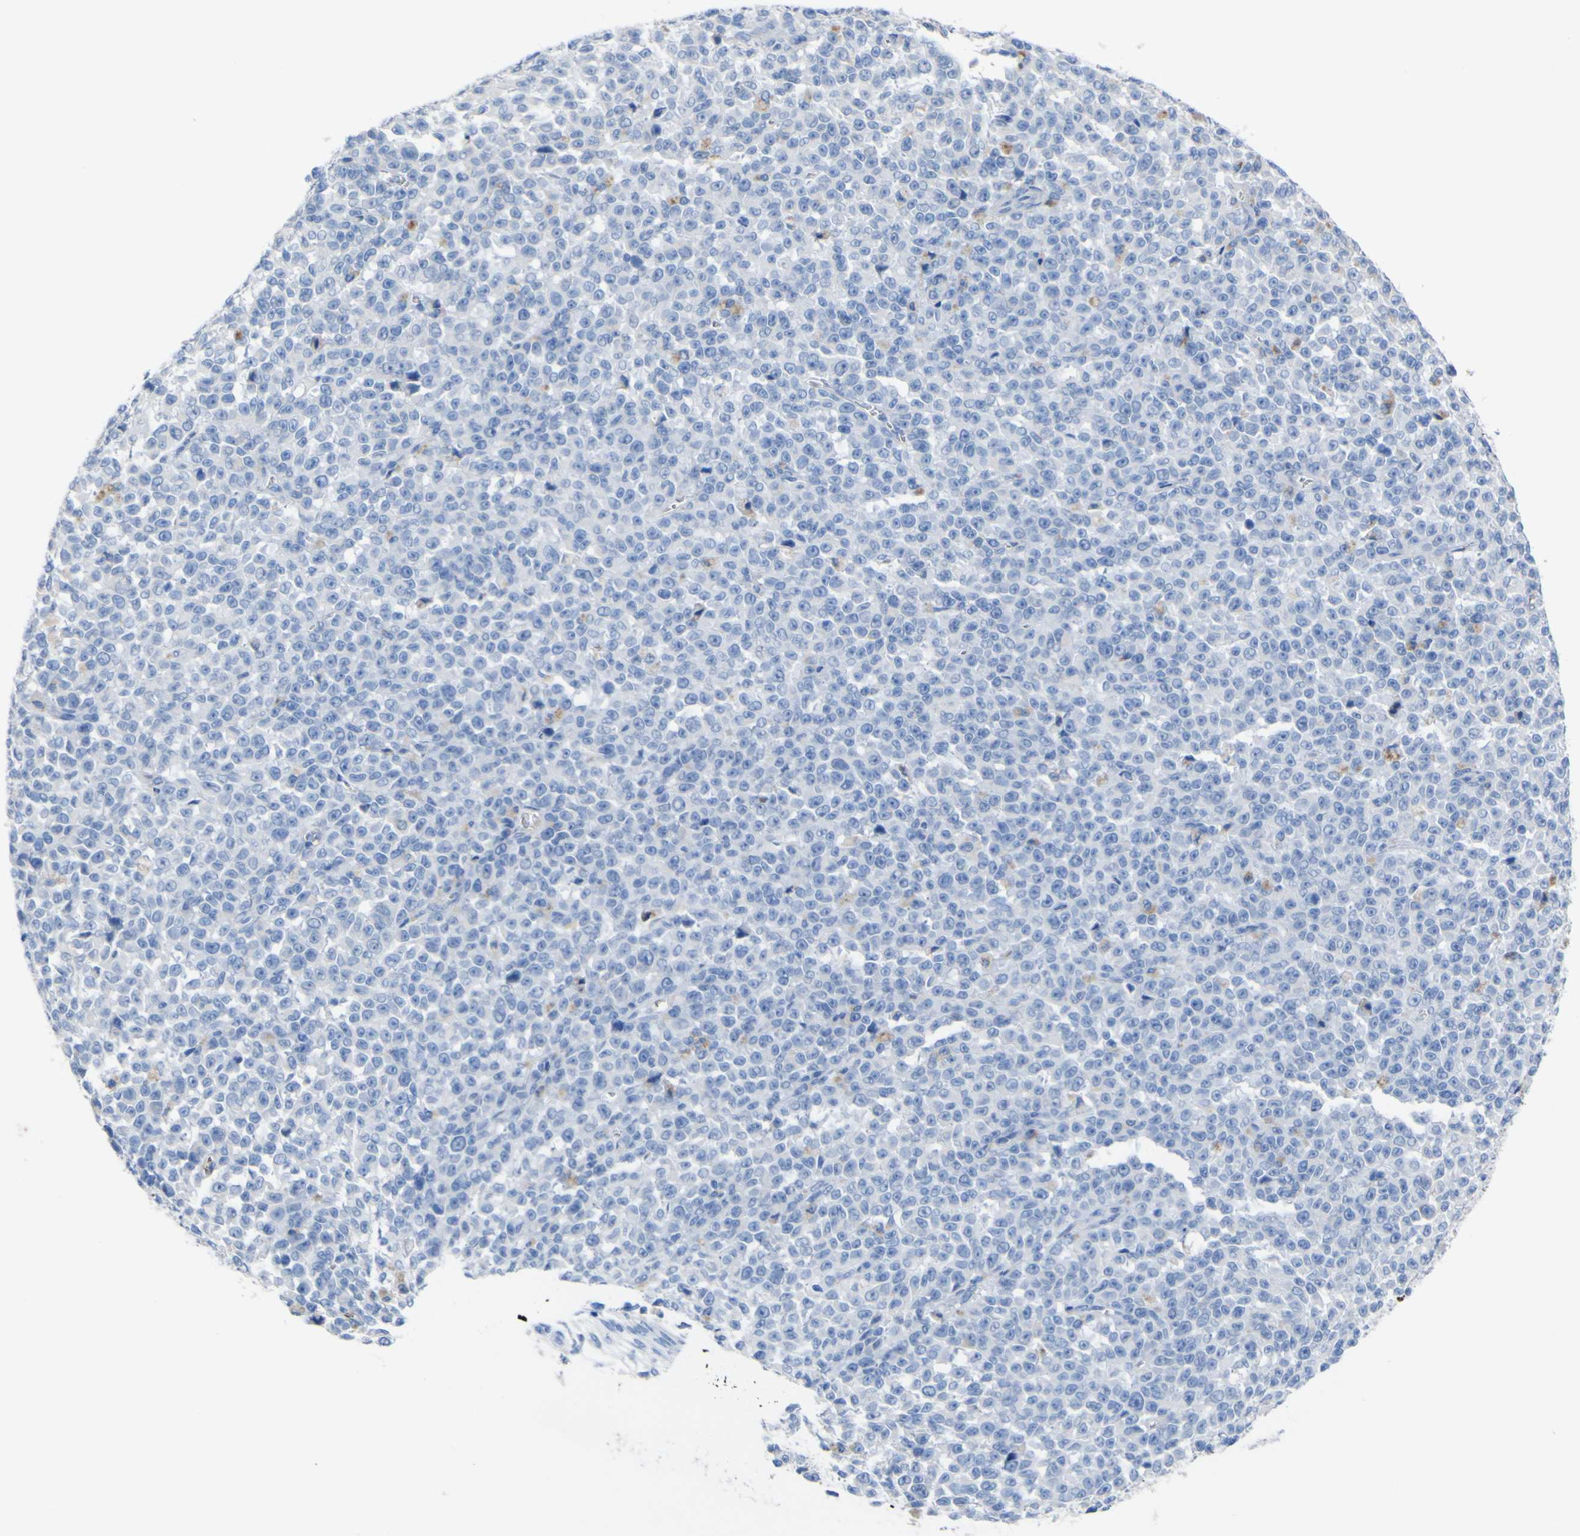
{"staining": {"intensity": "negative", "quantity": "none", "location": "none"}, "tissue": "melanoma", "cell_type": "Tumor cells", "image_type": "cancer", "snomed": [{"axis": "morphology", "description": "Malignant melanoma, NOS"}, {"axis": "topography", "description": "Skin"}], "caption": "Immunohistochemical staining of human malignant melanoma displays no significant positivity in tumor cells.", "gene": "GCM1", "patient": {"sex": "female", "age": 82}}